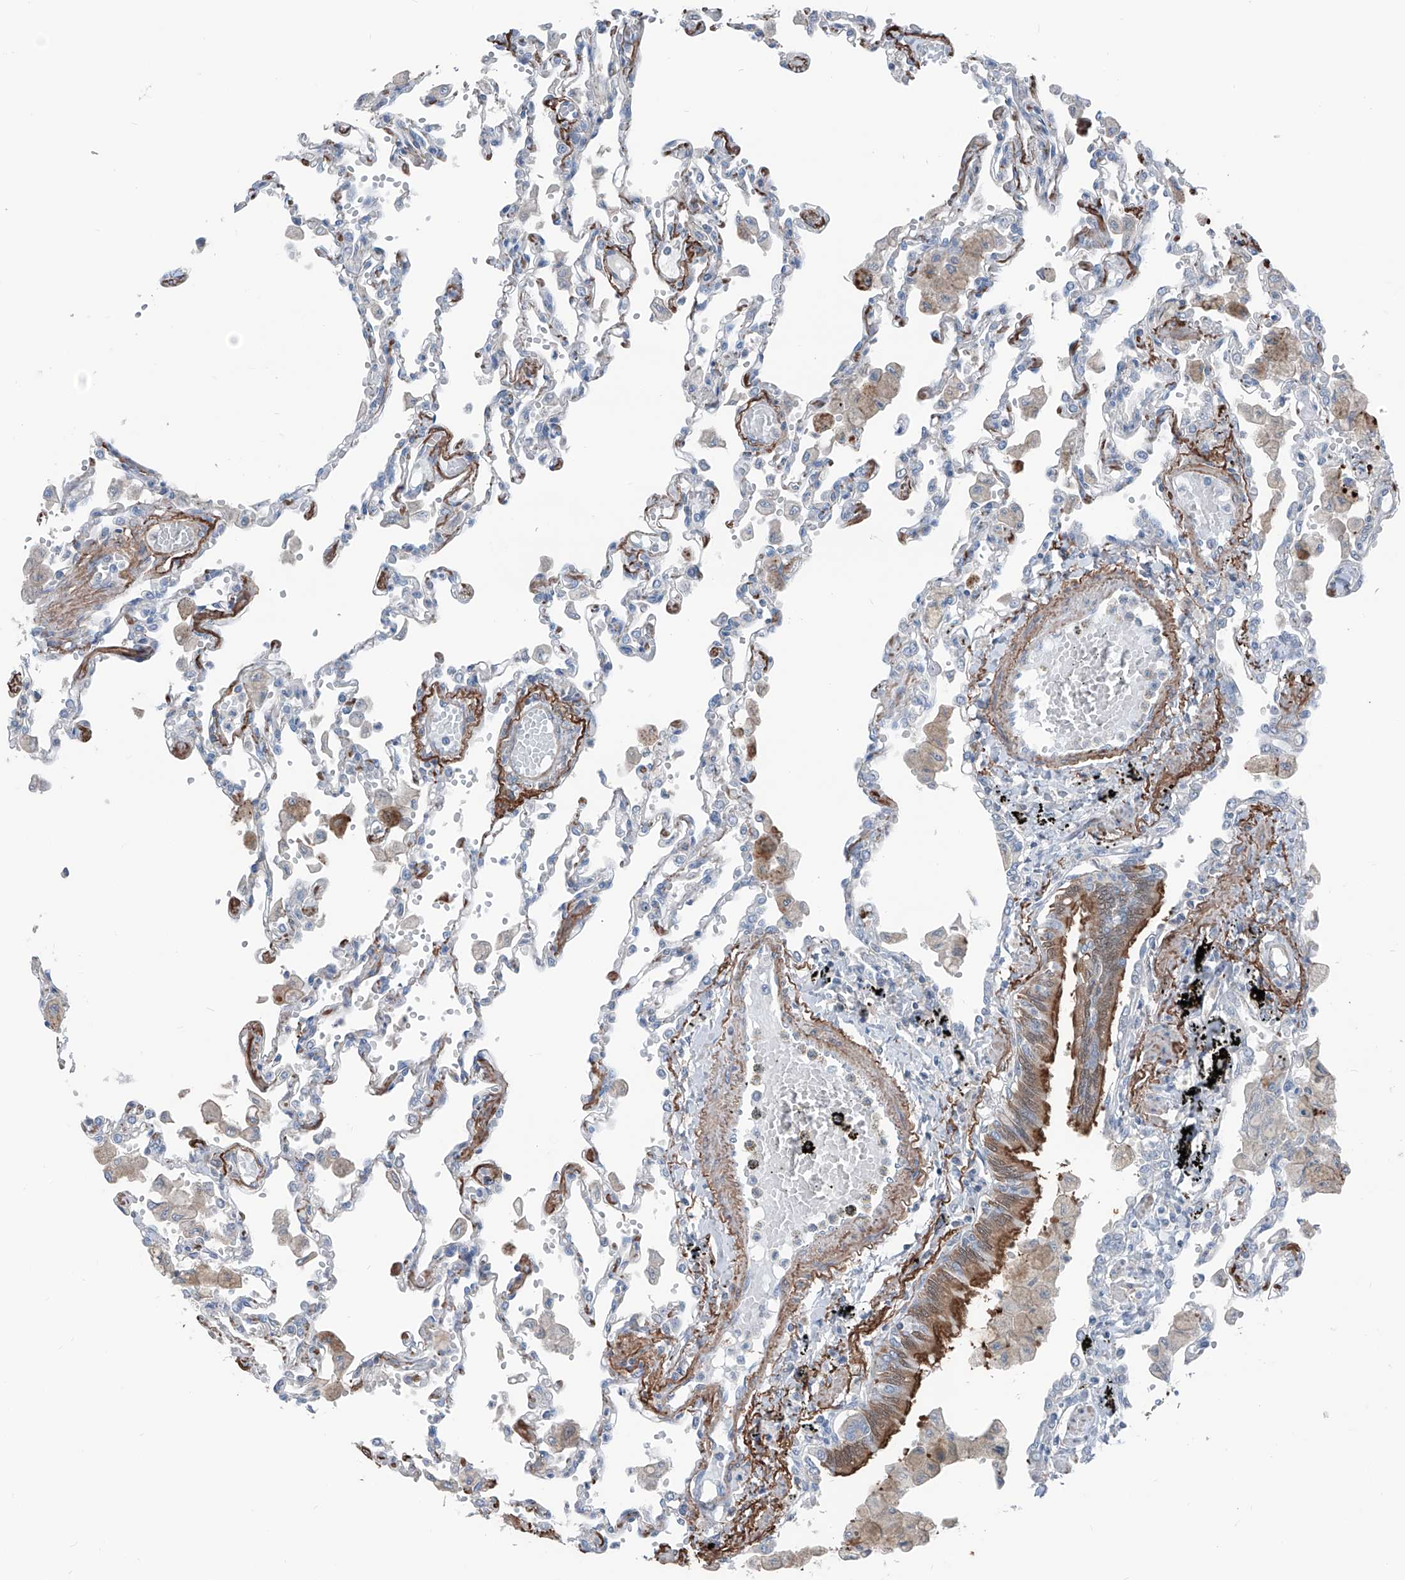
{"staining": {"intensity": "negative", "quantity": "none", "location": "none"}, "tissue": "lung", "cell_type": "Alveolar cells", "image_type": "normal", "snomed": [{"axis": "morphology", "description": "Normal tissue, NOS"}, {"axis": "topography", "description": "Bronchus"}, {"axis": "topography", "description": "Lung"}], "caption": "Micrograph shows no protein expression in alveolar cells of normal lung.", "gene": "HSPB11", "patient": {"sex": "female", "age": 49}}